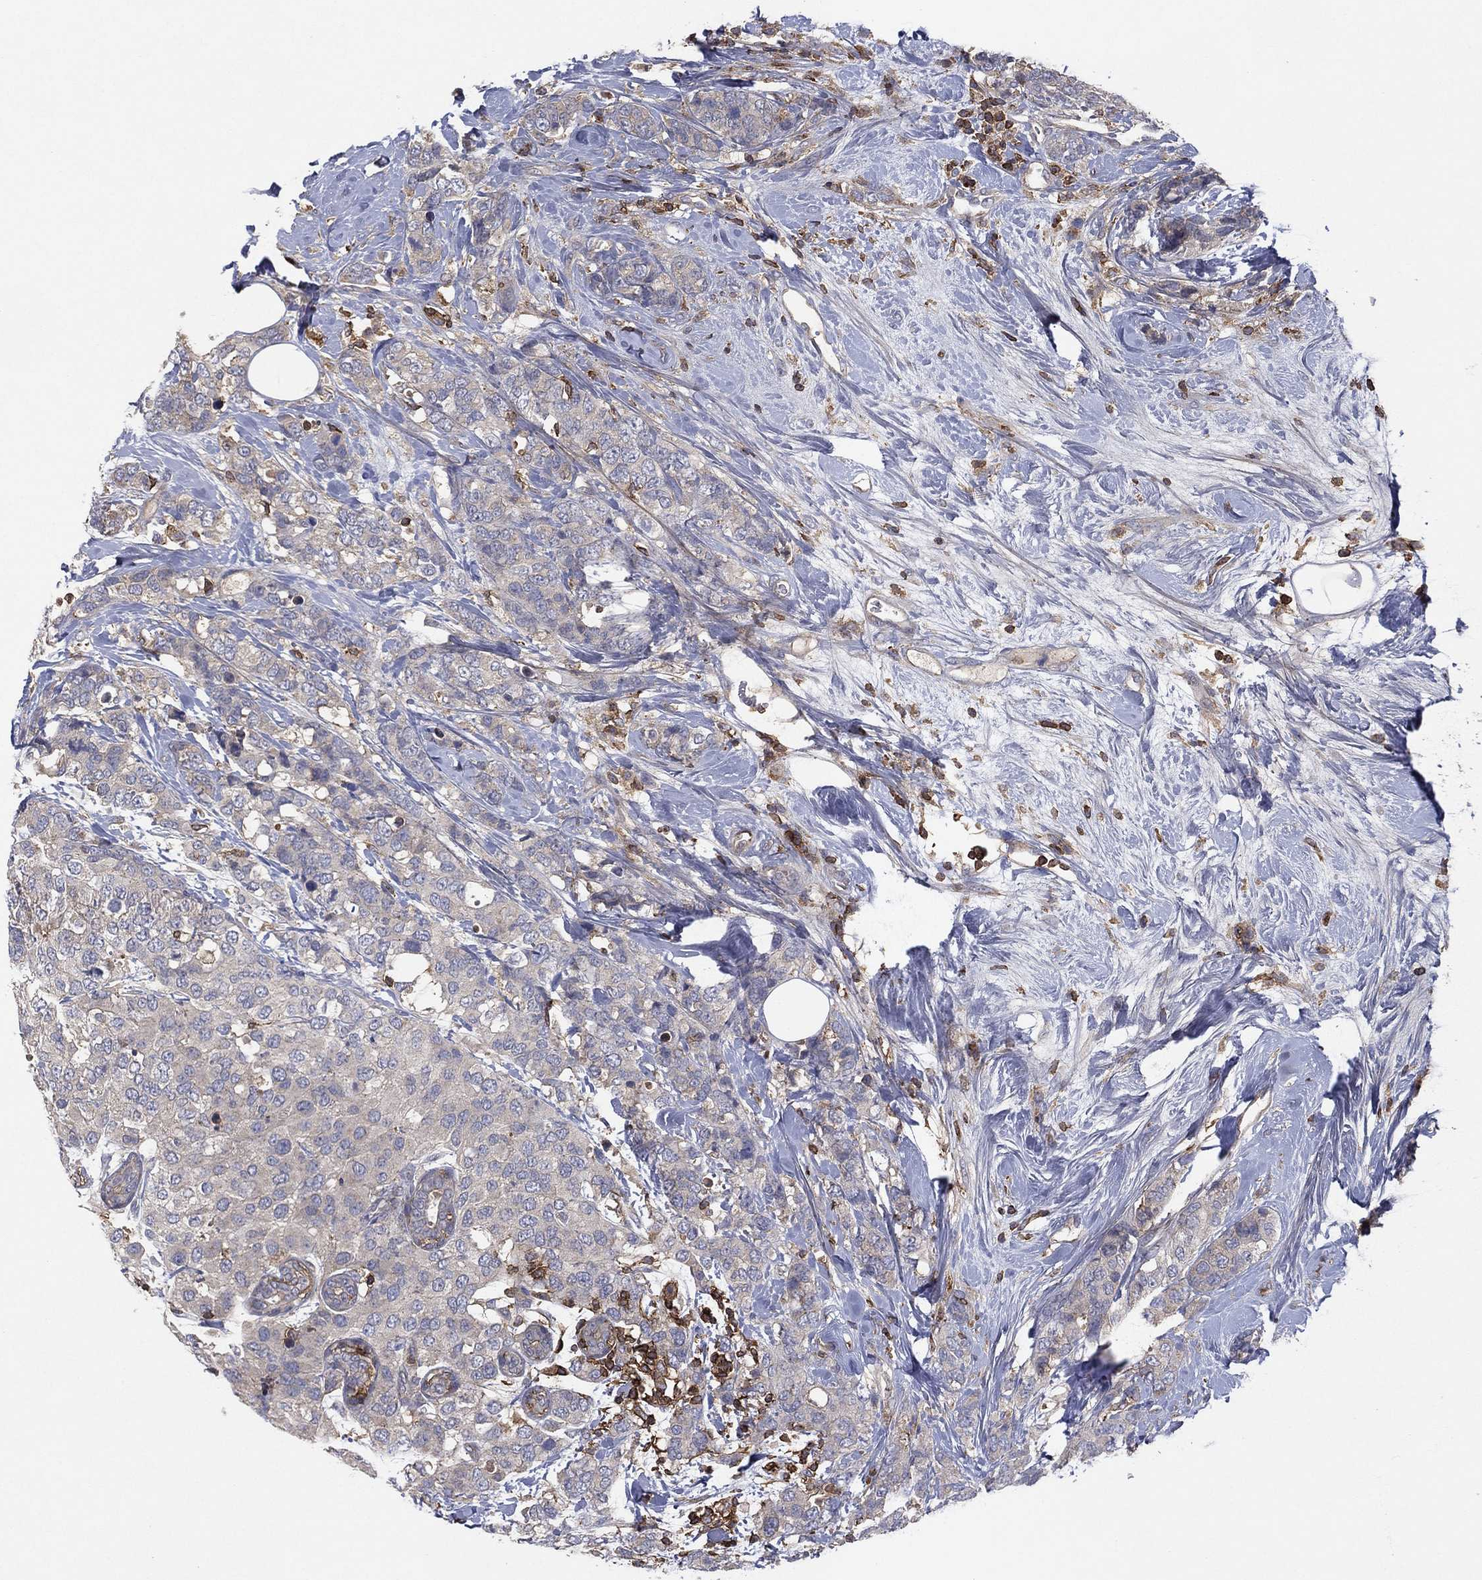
{"staining": {"intensity": "negative", "quantity": "none", "location": "none"}, "tissue": "breast cancer", "cell_type": "Tumor cells", "image_type": "cancer", "snomed": [{"axis": "morphology", "description": "Lobular carcinoma"}, {"axis": "topography", "description": "Breast"}], "caption": "Immunohistochemical staining of human lobular carcinoma (breast) demonstrates no significant expression in tumor cells.", "gene": "DOCK8", "patient": {"sex": "female", "age": 59}}